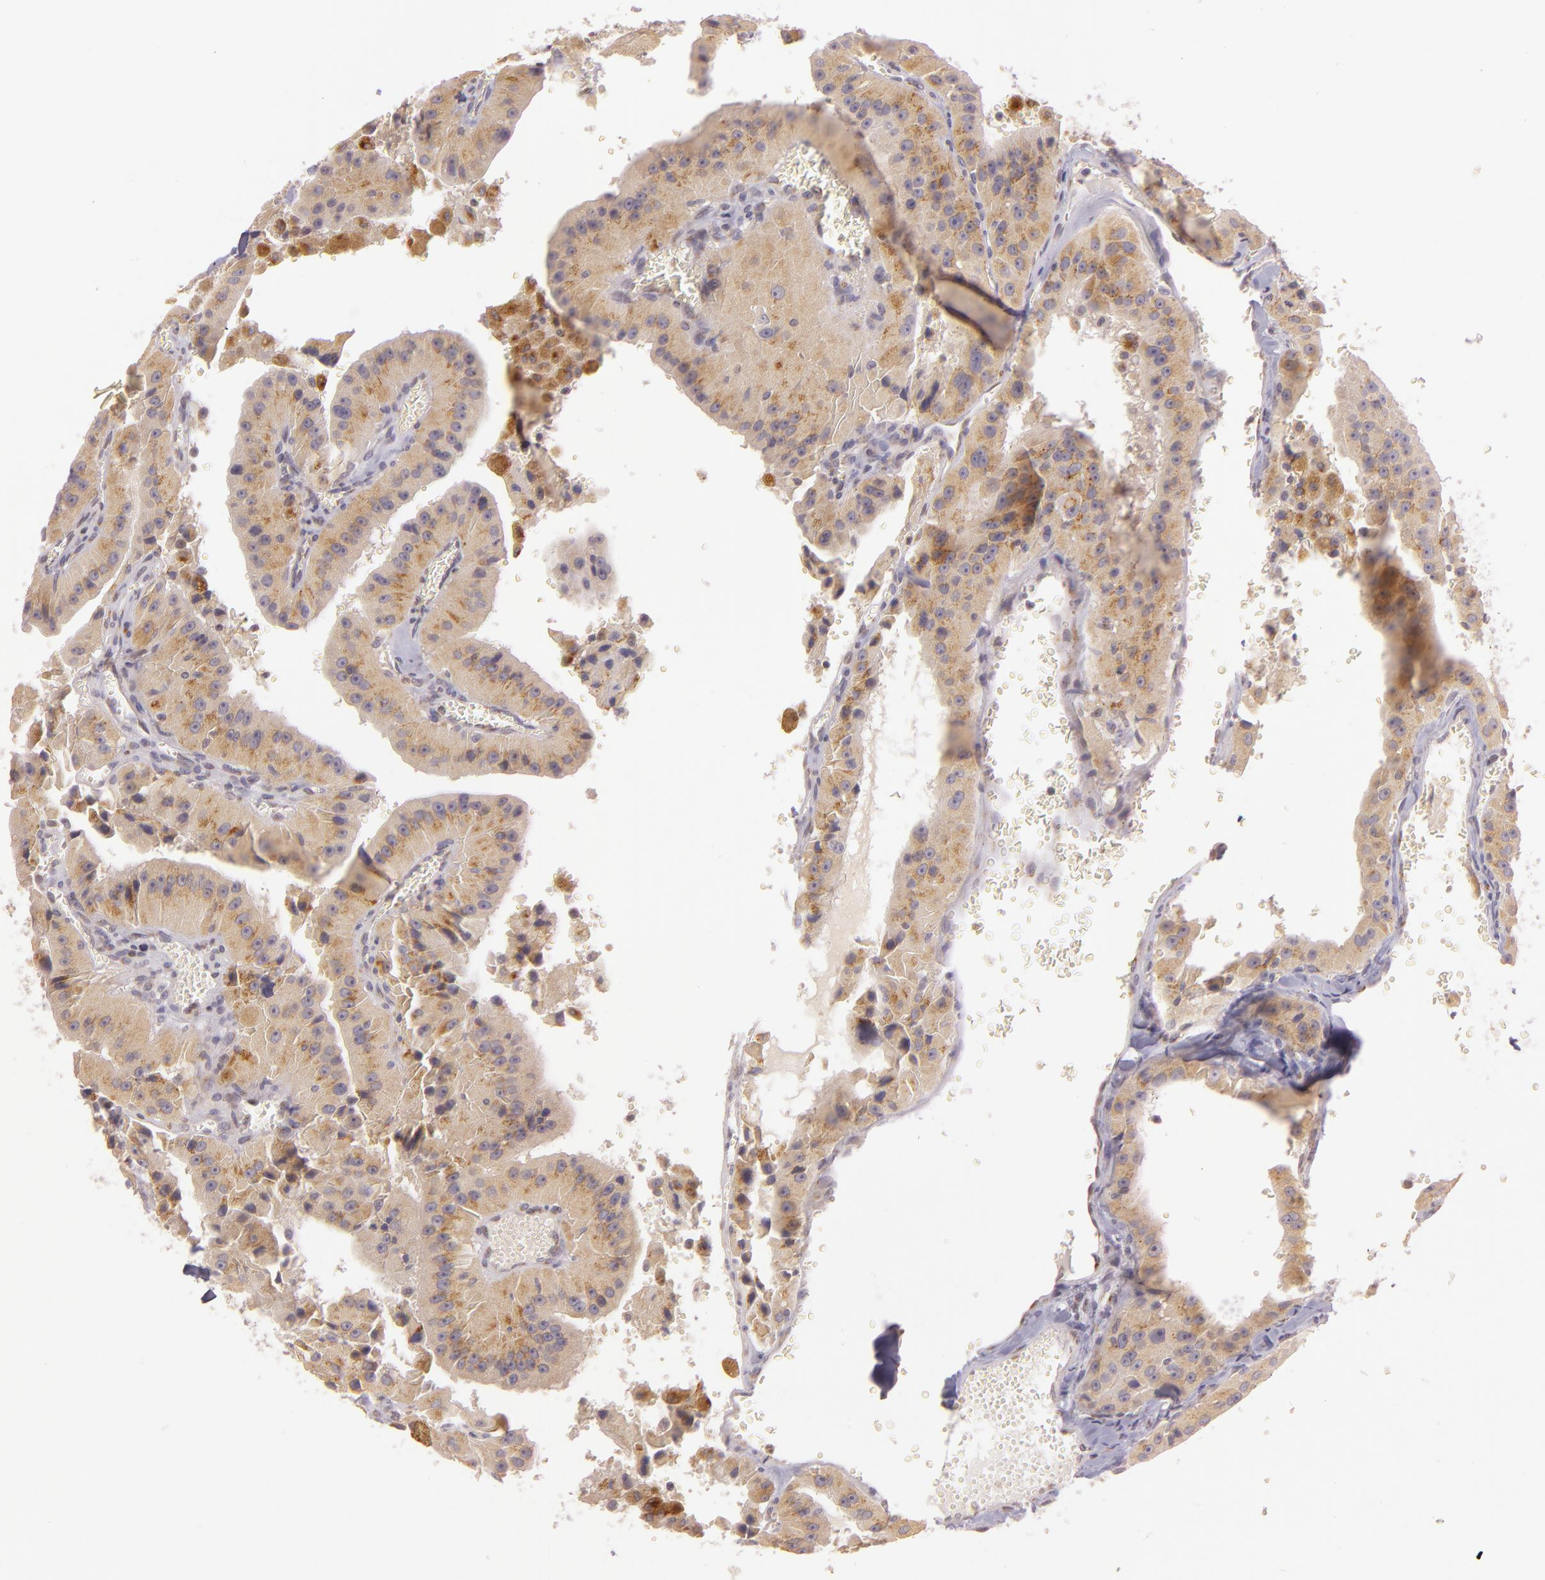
{"staining": {"intensity": "moderate", "quantity": ">75%", "location": "cytoplasmic/membranous"}, "tissue": "thyroid cancer", "cell_type": "Tumor cells", "image_type": "cancer", "snomed": [{"axis": "morphology", "description": "Carcinoma, NOS"}, {"axis": "topography", "description": "Thyroid gland"}], "caption": "The immunohistochemical stain shows moderate cytoplasmic/membranous positivity in tumor cells of carcinoma (thyroid) tissue.", "gene": "LGMN", "patient": {"sex": "male", "age": 76}}